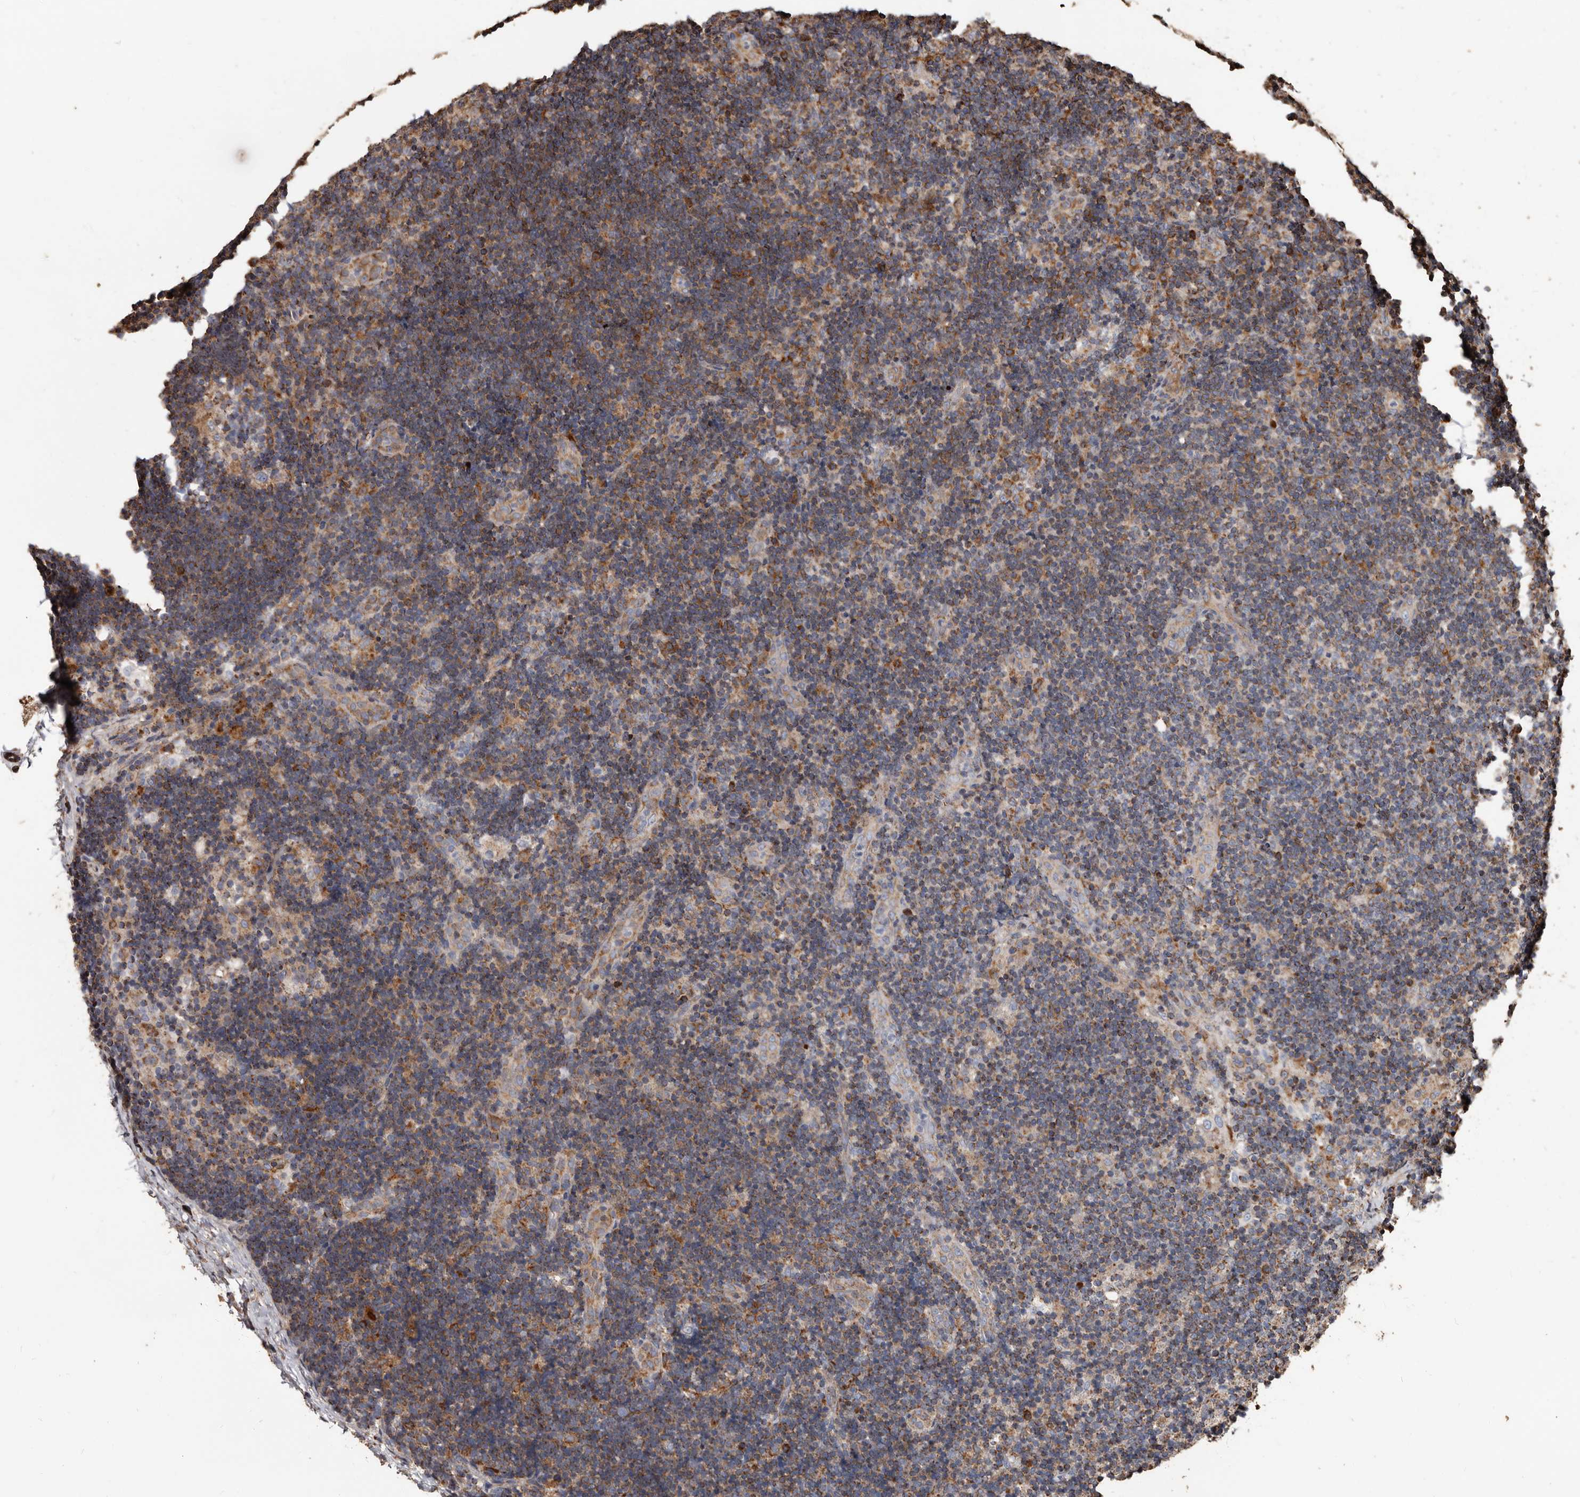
{"staining": {"intensity": "moderate", "quantity": "<25%", "location": "cytoplasmic/membranous"}, "tissue": "lymph node", "cell_type": "Germinal center cells", "image_type": "normal", "snomed": [{"axis": "morphology", "description": "Normal tissue, NOS"}, {"axis": "topography", "description": "Lymph node"}], "caption": "The image reveals a brown stain indicating the presence of a protein in the cytoplasmic/membranous of germinal center cells in lymph node. Using DAB (3,3'-diaminobenzidine) (brown) and hematoxylin (blue) stains, captured at high magnification using brightfield microscopy.", "gene": "OSGIN2", "patient": {"sex": "female", "age": 22}}